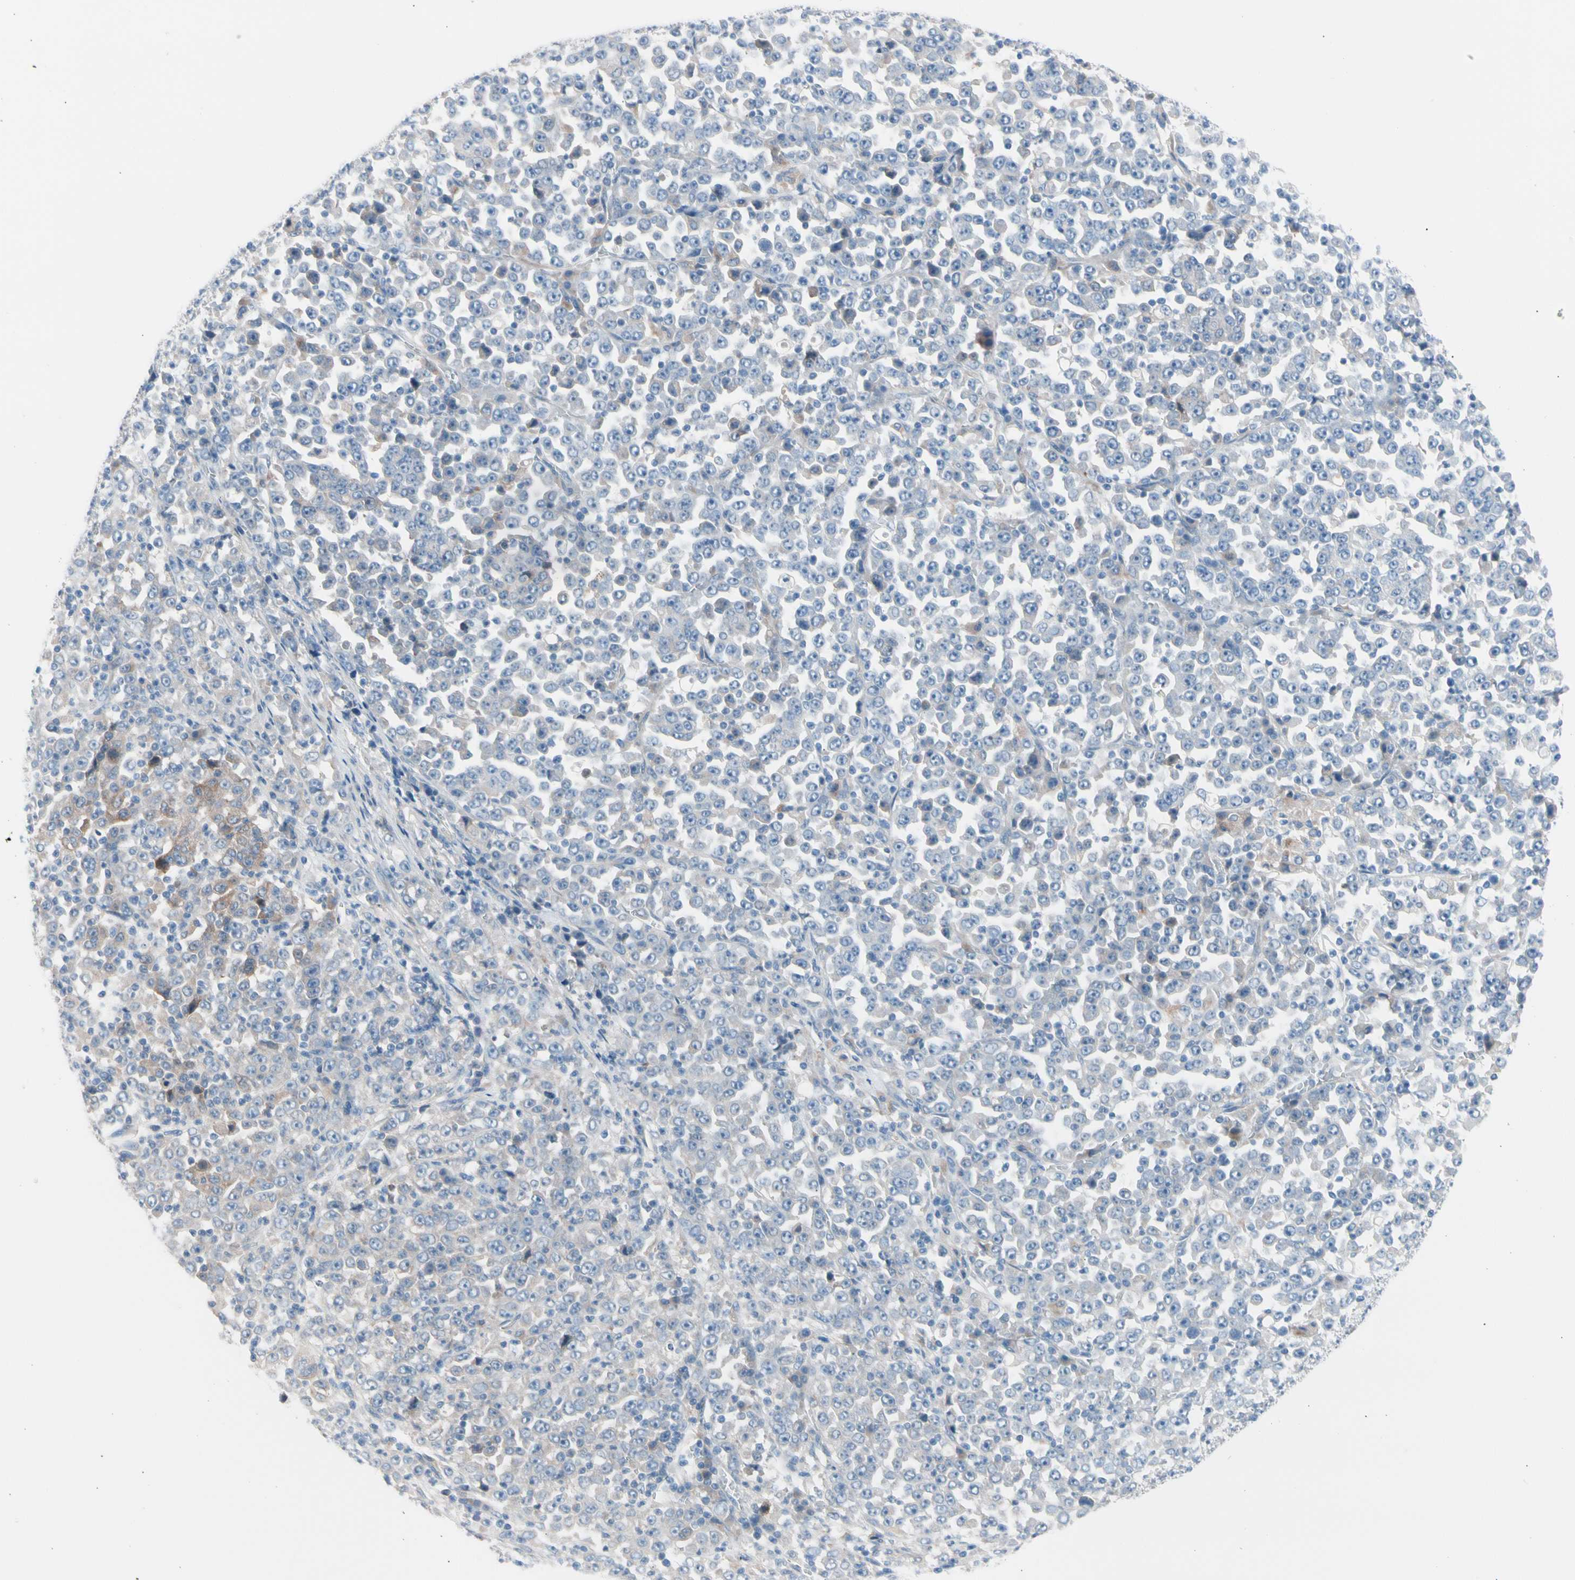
{"staining": {"intensity": "weak", "quantity": "<25%", "location": "cytoplasmic/membranous"}, "tissue": "stomach cancer", "cell_type": "Tumor cells", "image_type": "cancer", "snomed": [{"axis": "morphology", "description": "Normal tissue, NOS"}, {"axis": "morphology", "description": "Adenocarcinoma, NOS"}, {"axis": "topography", "description": "Stomach, upper"}, {"axis": "topography", "description": "Stomach"}], "caption": "Human stomach cancer stained for a protein using immunohistochemistry reveals no positivity in tumor cells.", "gene": "CASQ1", "patient": {"sex": "male", "age": 59}}